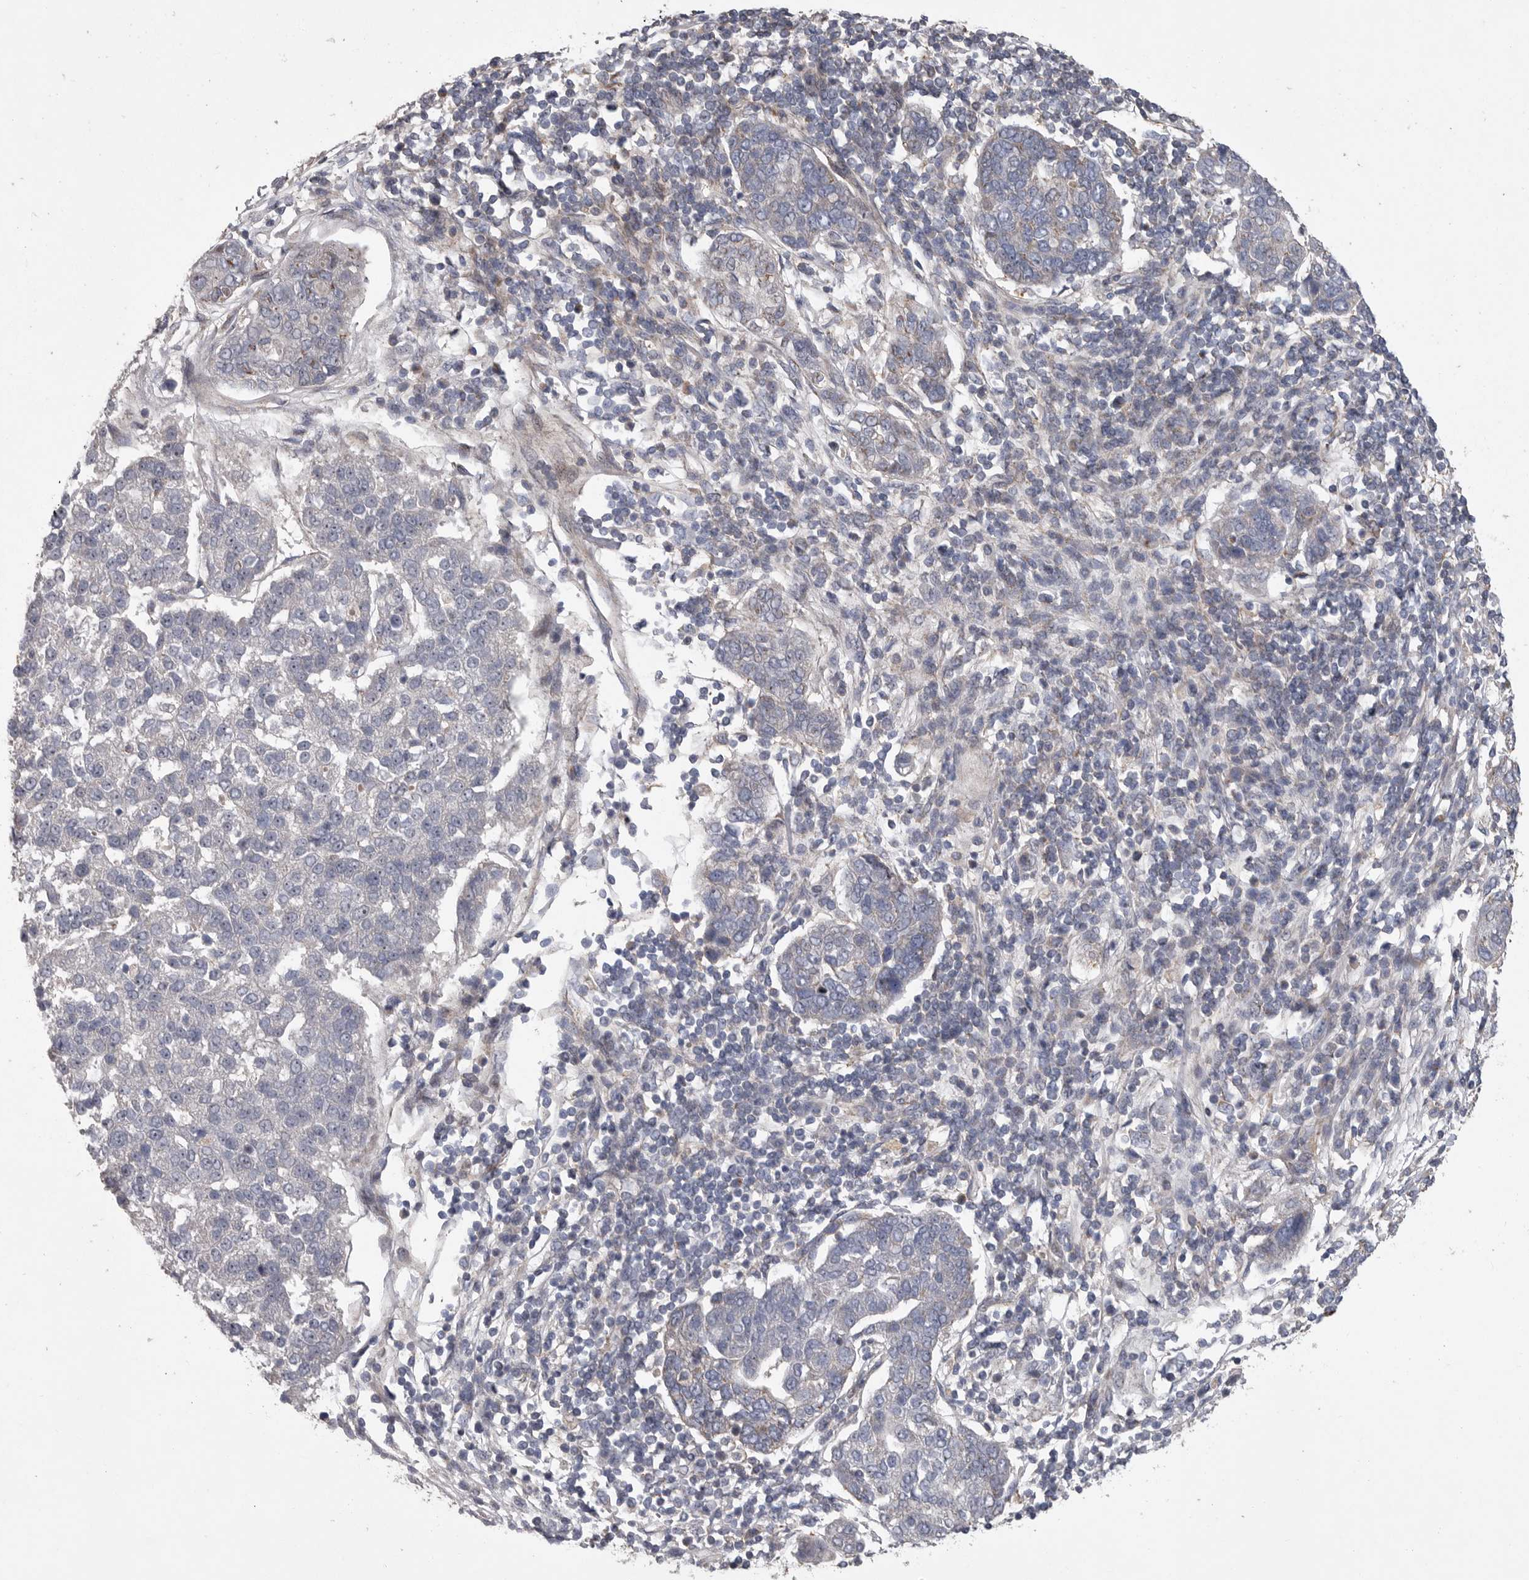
{"staining": {"intensity": "negative", "quantity": "none", "location": "none"}, "tissue": "pancreatic cancer", "cell_type": "Tumor cells", "image_type": "cancer", "snomed": [{"axis": "morphology", "description": "Adenocarcinoma, NOS"}, {"axis": "topography", "description": "Pancreas"}], "caption": "Immunohistochemical staining of human pancreatic cancer demonstrates no significant staining in tumor cells. The staining was performed using DAB to visualize the protein expression in brown, while the nuclei were stained in blue with hematoxylin (Magnification: 20x).", "gene": "CRP", "patient": {"sex": "female", "age": 61}}